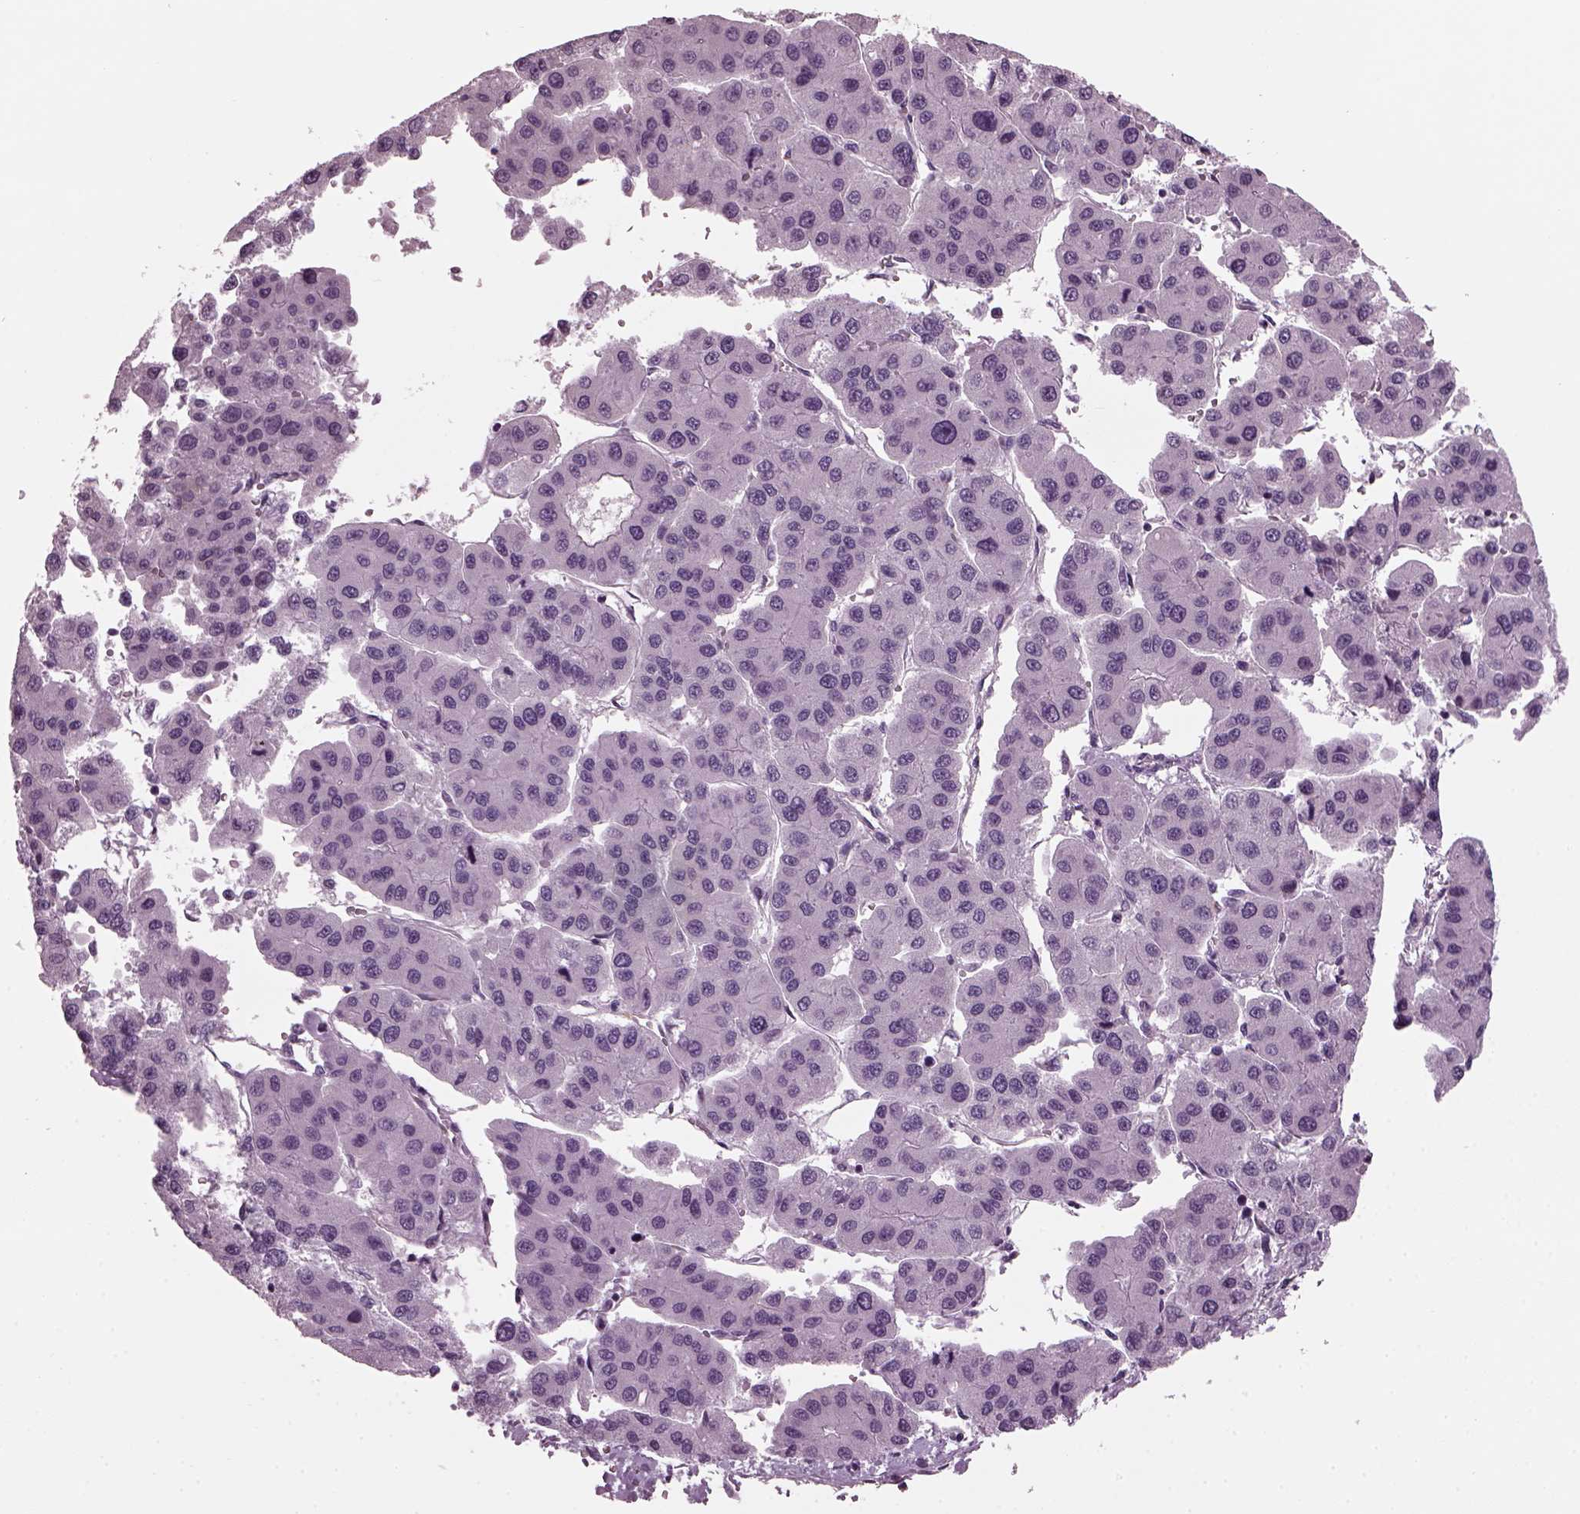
{"staining": {"intensity": "negative", "quantity": "none", "location": "none"}, "tissue": "liver cancer", "cell_type": "Tumor cells", "image_type": "cancer", "snomed": [{"axis": "morphology", "description": "Carcinoma, Hepatocellular, NOS"}, {"axis": "topography", "description": "Liver"}], "caption": "IHC photomicrograph of neoplastic tissue: human liver cancer stained with DAB (3,3'-diaminobenzidine) shows no significant protein expression in tumor cells. (DAB immunohistochemistry visualized using brightfield microscopy, high magnification).", "gene": "DPYSL5", "patient": {"sex": "male", "age": 73}}